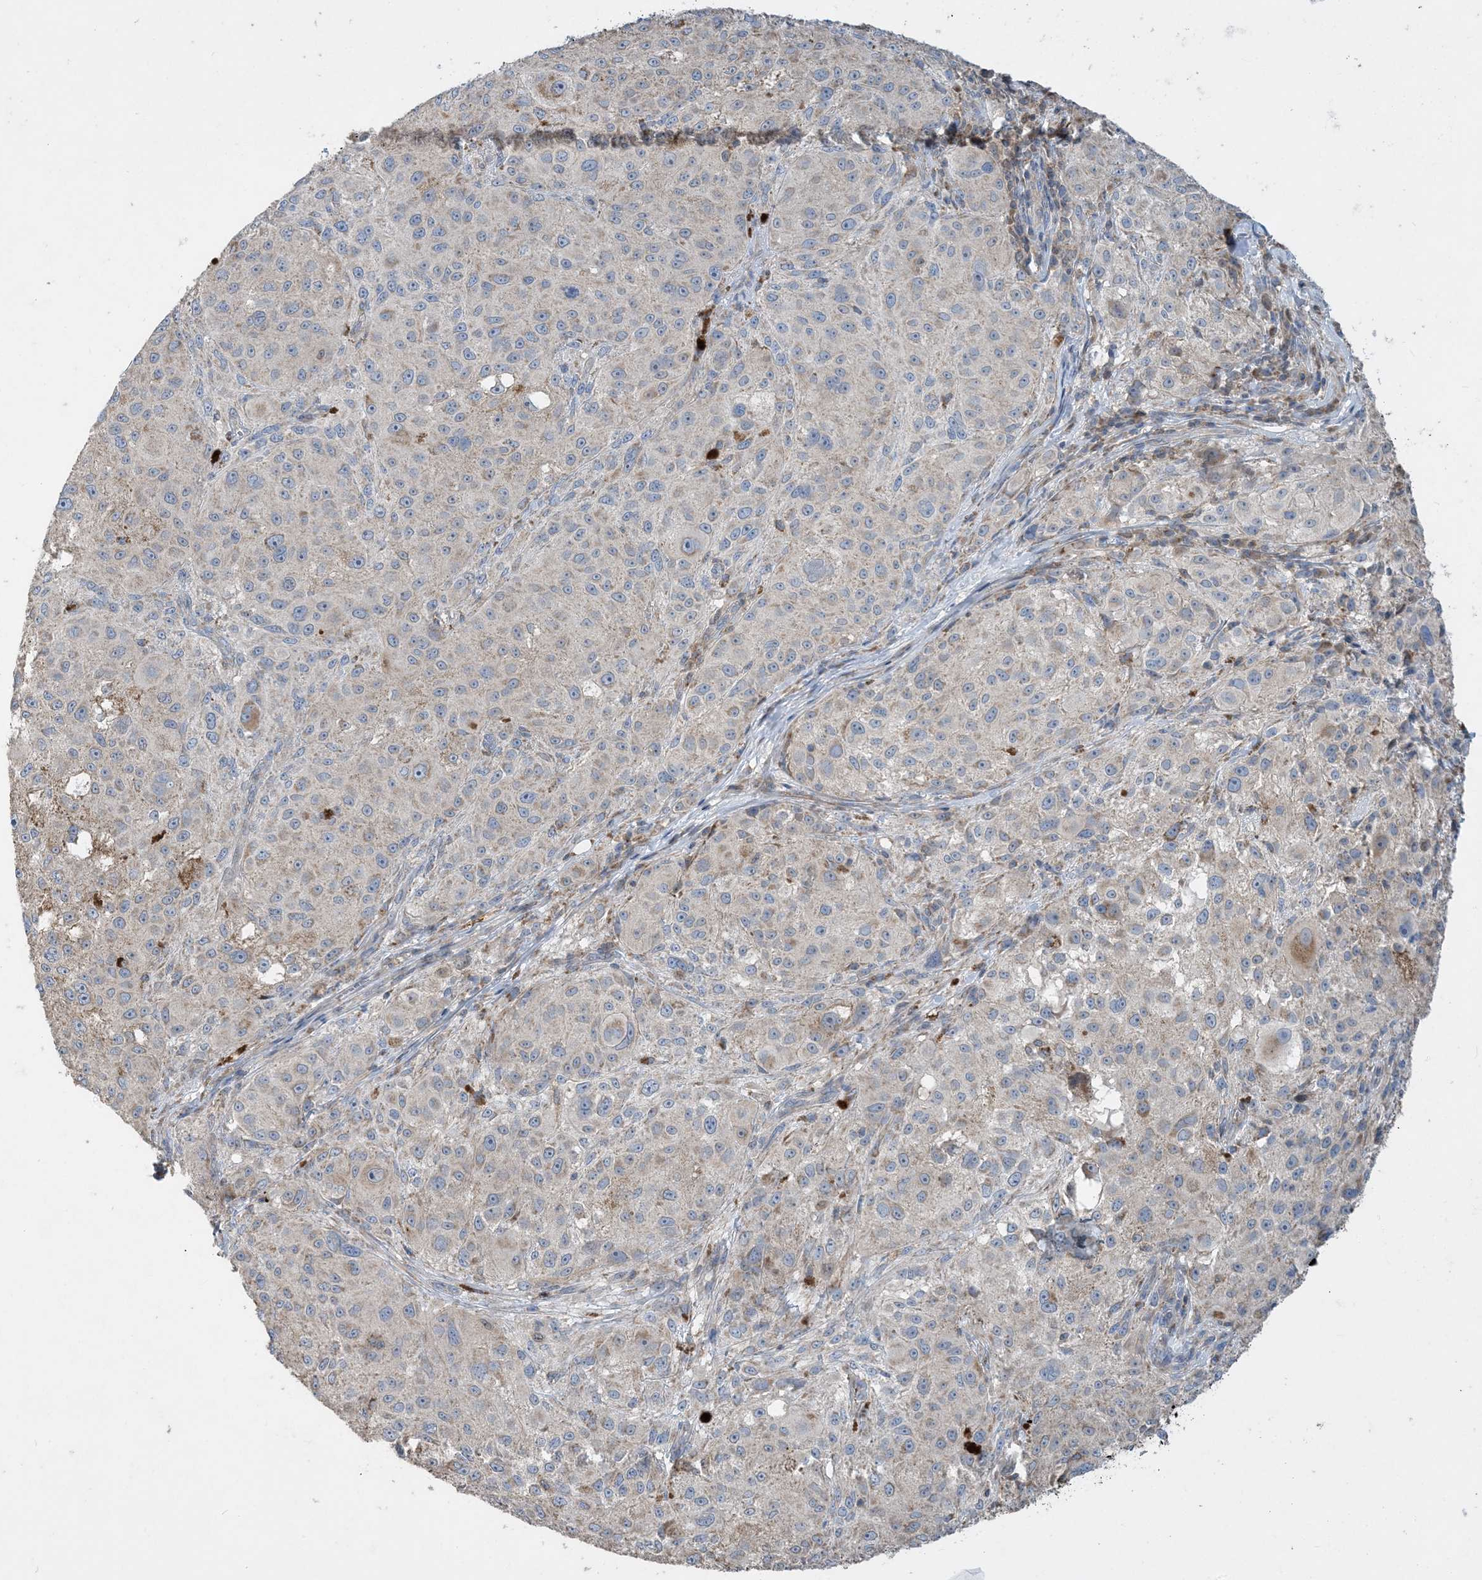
{"staining": {"intensity": "negative", "quantity": "none", "location": "none"}, "tissue": "melanoma", "cell_type": "Tumor cells", "image_type": "cancer", "snomed": [{"axis": "morphology", "description": "Necrosis, NOS"}, {"axis": "morphology", "description": "Malignant melanoma, NOS"}, {"axis": "topography", "description": "Skin"}], "caption": "This is an immunohistochemistry (IHC) image of human melanoma. There is no positivity in tumor cells.", "gene": "ECHDC1", "patient": {"sex": "female", "age": 87}}